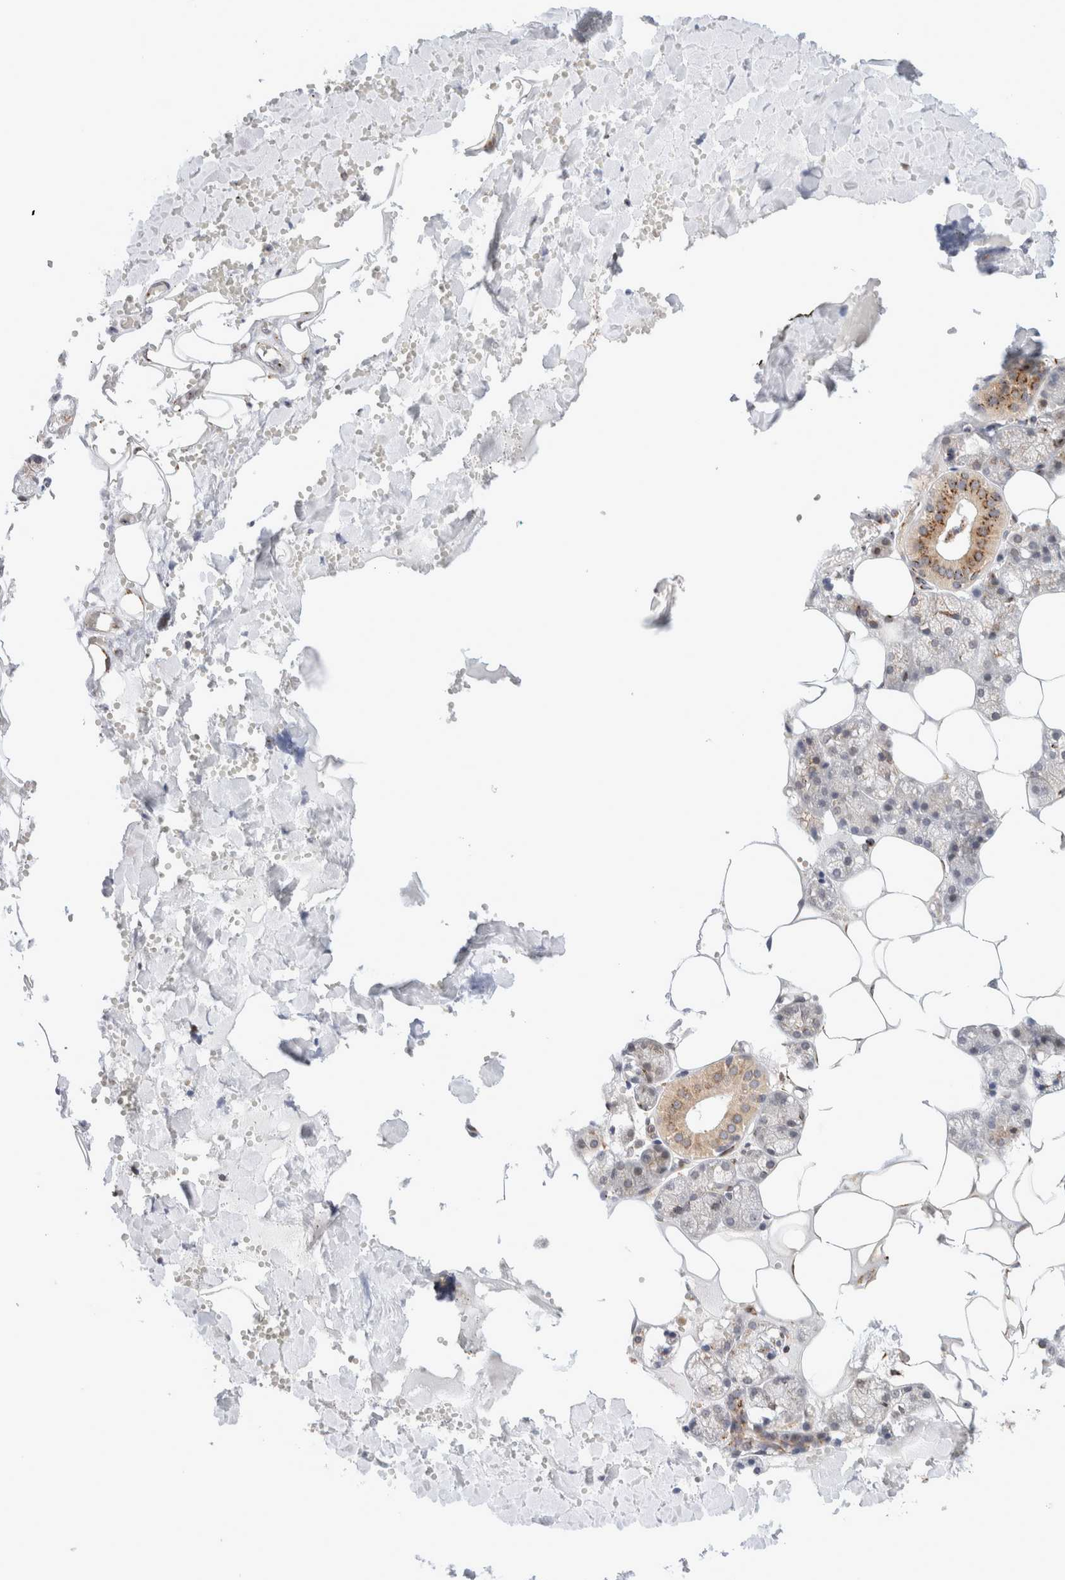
{"staining": {"intensity": "moderate", "quantity": "25%-75%", "location": "cytoplasmic/membranous"}, "tissue": "salivary gland", "cell_type": "Glandular cells", "image_type": "normal", "snomed": [{"axis": "morphology", "description": "Normal tissue, NOS"}, {"axis": "topography", "description": "Salivary gland"}], "caption": "Moderate cytoplasmic/membranous expression for a protein is seen in approximately 25%-75% of glandular cells of unremarkable salivary gland using IHC.", "gene": "GCN1", "patient": {"sex": "male", "age": 62}}